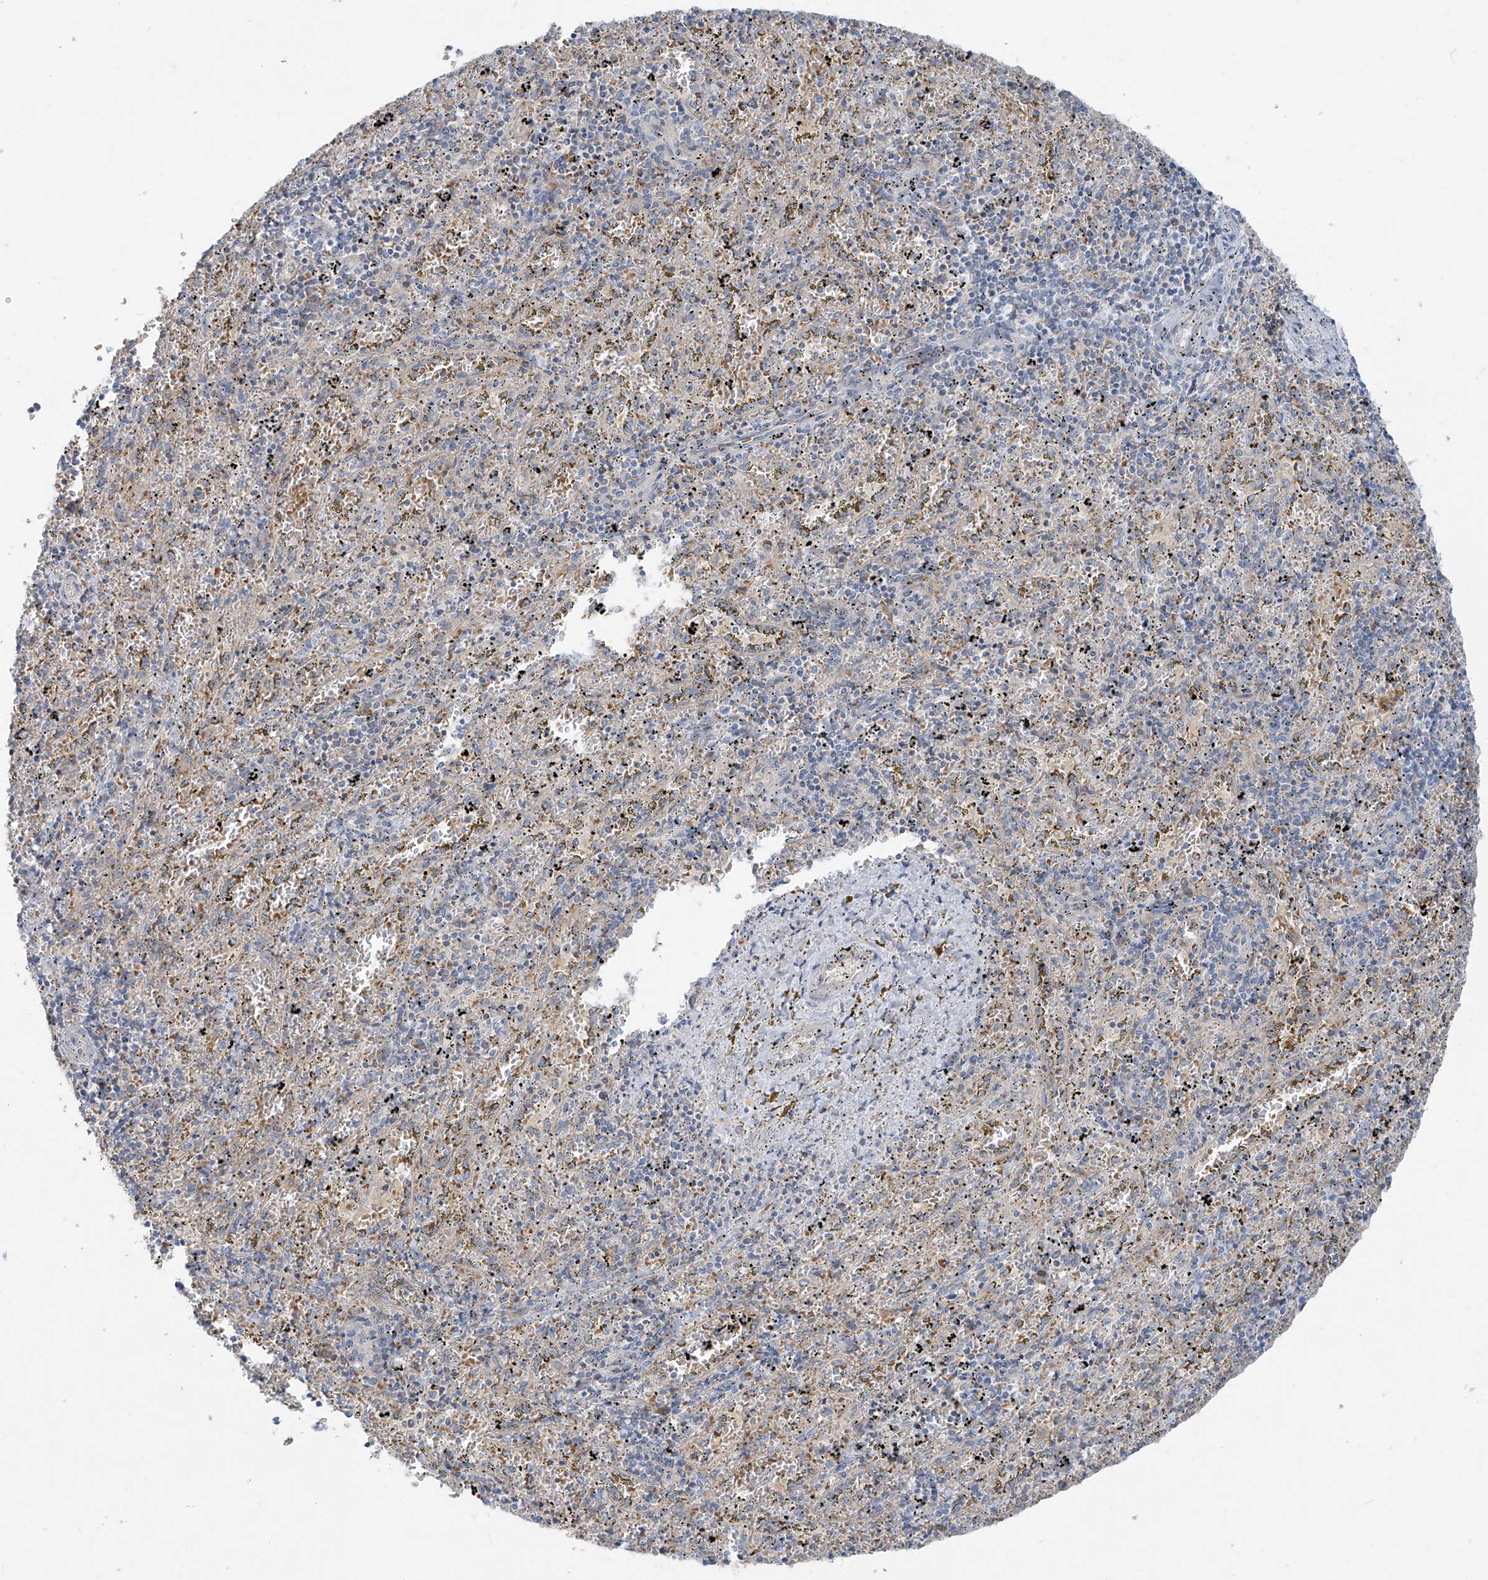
{"staining": {"intensity": "negative", "quantity": "none", "location": "none"}, "tissue": "spleen", "cell_type": "Cells in red pulp", "image_type": "normal", "snomed": [{"axis": "morphology", "description": "Normal tissue, NOS"}, {"axis": "topography", "description": "Spleen"}], "caption": "The image shows no staining of cells in red pulp in unremarkable spleen. The staining was performed using DAB to visualize the protein expression in brown, while the nuclei were stained in blue with hematoxylin (Magnification: 20x).", "gene": "DGKQ", "patient": {"sex": "male", "age": 11}}